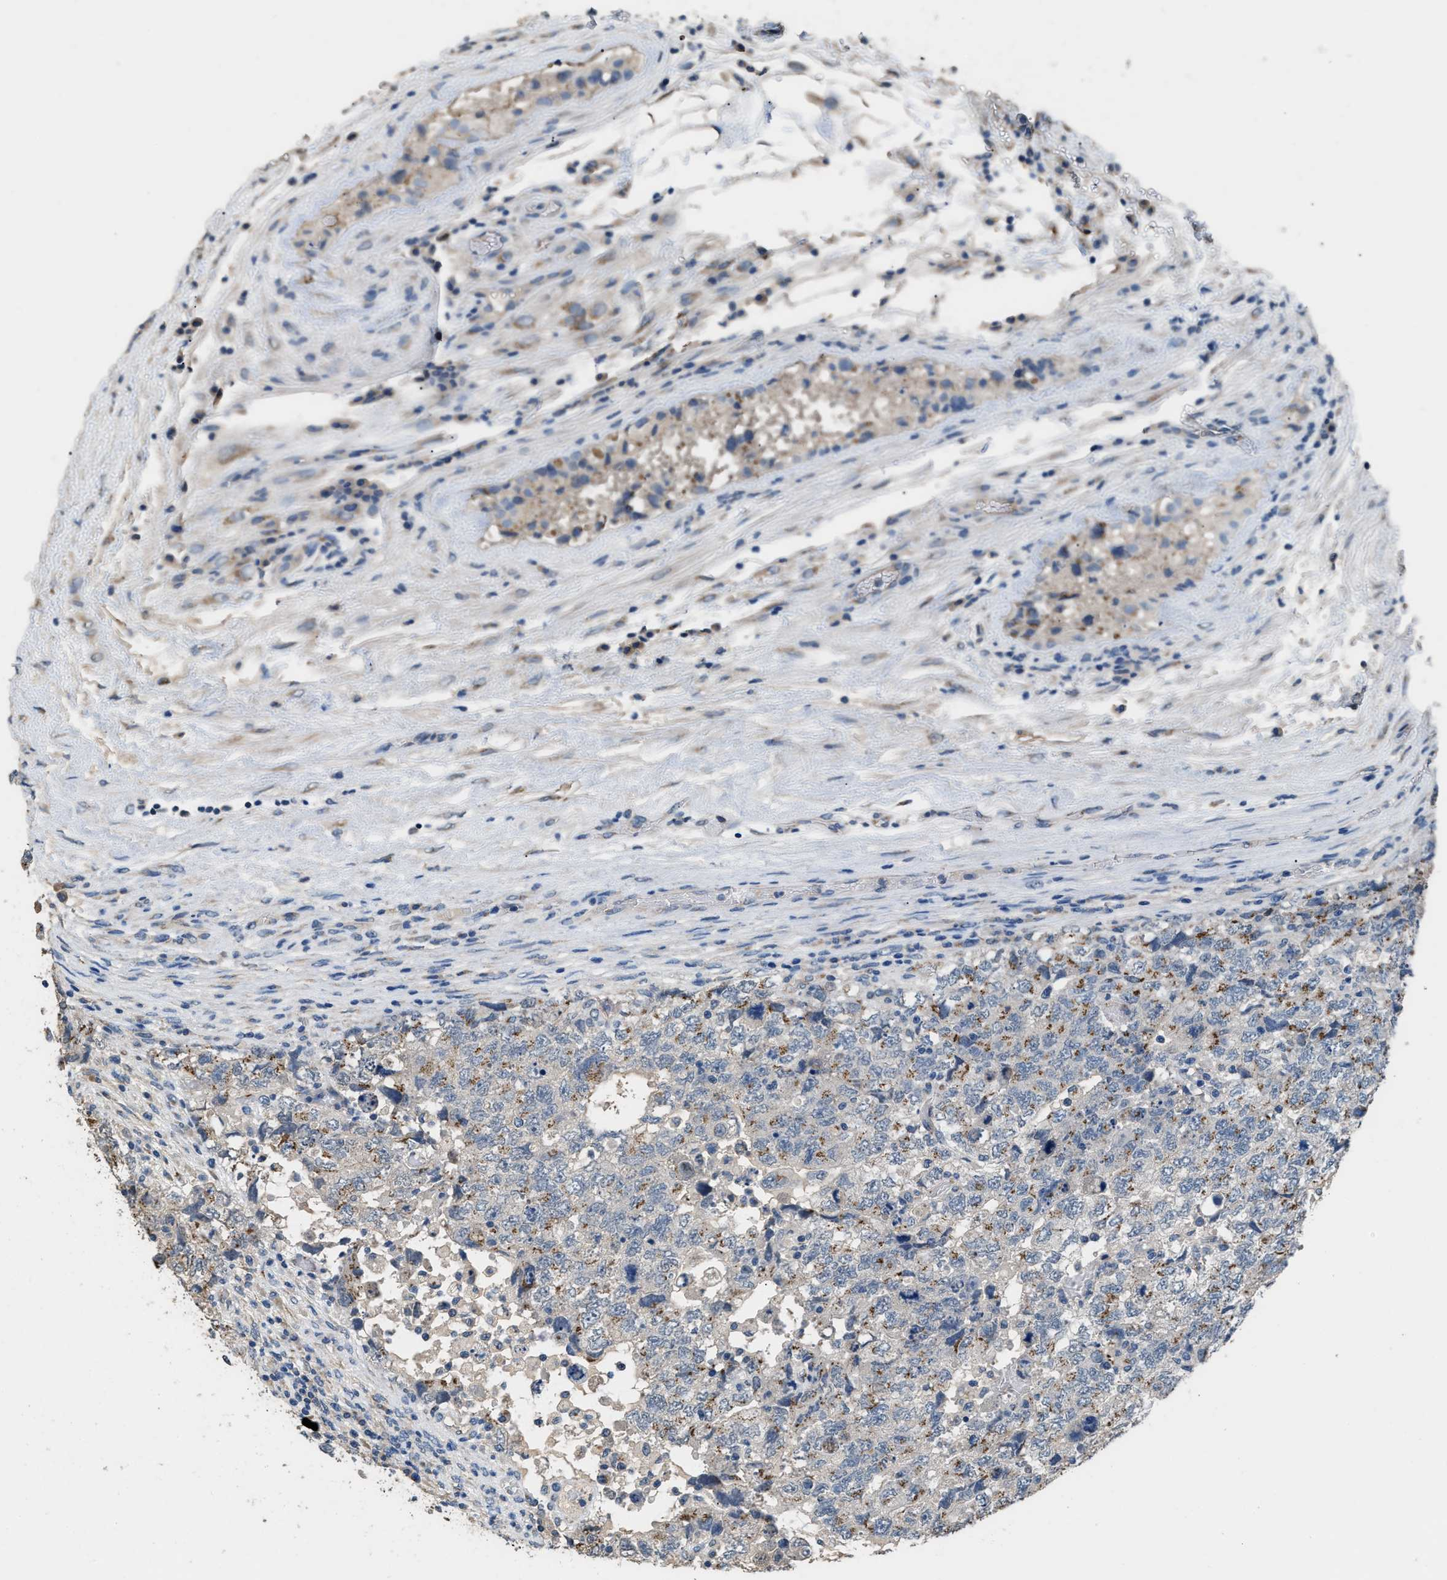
{"staining": {"intensity": "moderate", "quantity": ">75%", "location": "cytoplasmic/membranous"}, "tissue": "testis cancer", "cell_type": "Tumor cells", "image_type": "cancer", "snomed": [{"axis": "morphology", "description": "Carcinoma, Embryonal, NOS"}, {"axis": "topography", "description": "Testis"}], "caption": "Tumor cells reveal moderate cytoplasmic/membranous staining in approximately >75% of cells in testis cancer (embryonal carcinoma). The protein is stained brown, and the nuclei are stained in blue (DAB (3,3'-diaminobenzidine) IHC with brightfield microscopy, high magnification).", "gene": "GOLM1", "patient": {"sex": "male", "age": 36}}